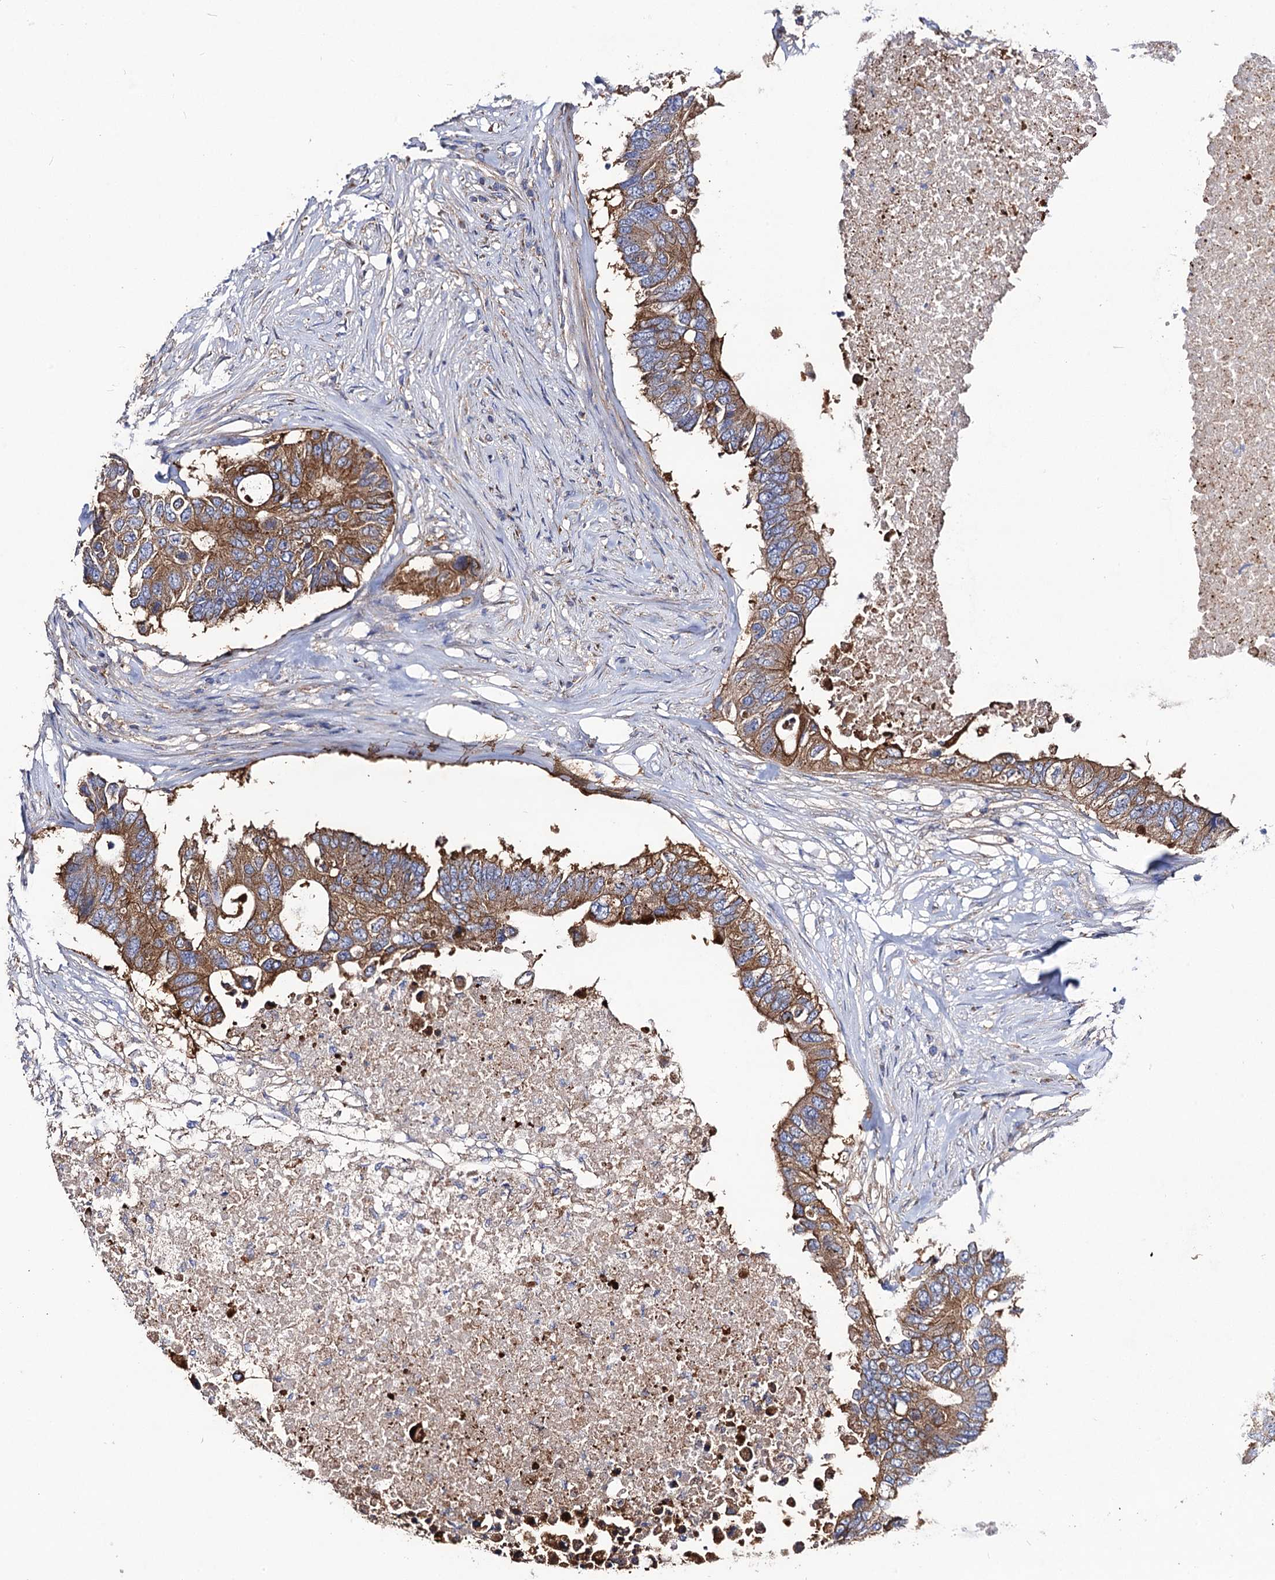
{"staining": {"intensity": "moderate", "quantity": ">75%", "location": "cytoplasmic/membranous"}, "tissue": "colorectal cancer", "cell_type": "Tumor cells", "image_type": "cancer", "snomed": [{"axis": "morphology", "description": "Adenocarcinoma, NOS"}, {"axis": "topography", "description": "Colon"}], "caption": "Adenocarcinoma (colorectal) stained for a protein (brown) exhibits moderate cytoplasmic/membranous positive positivity in about >75% of tumor cells.", "gene": "DYDC1", "patient": {"sex": "male", "age": 71}}